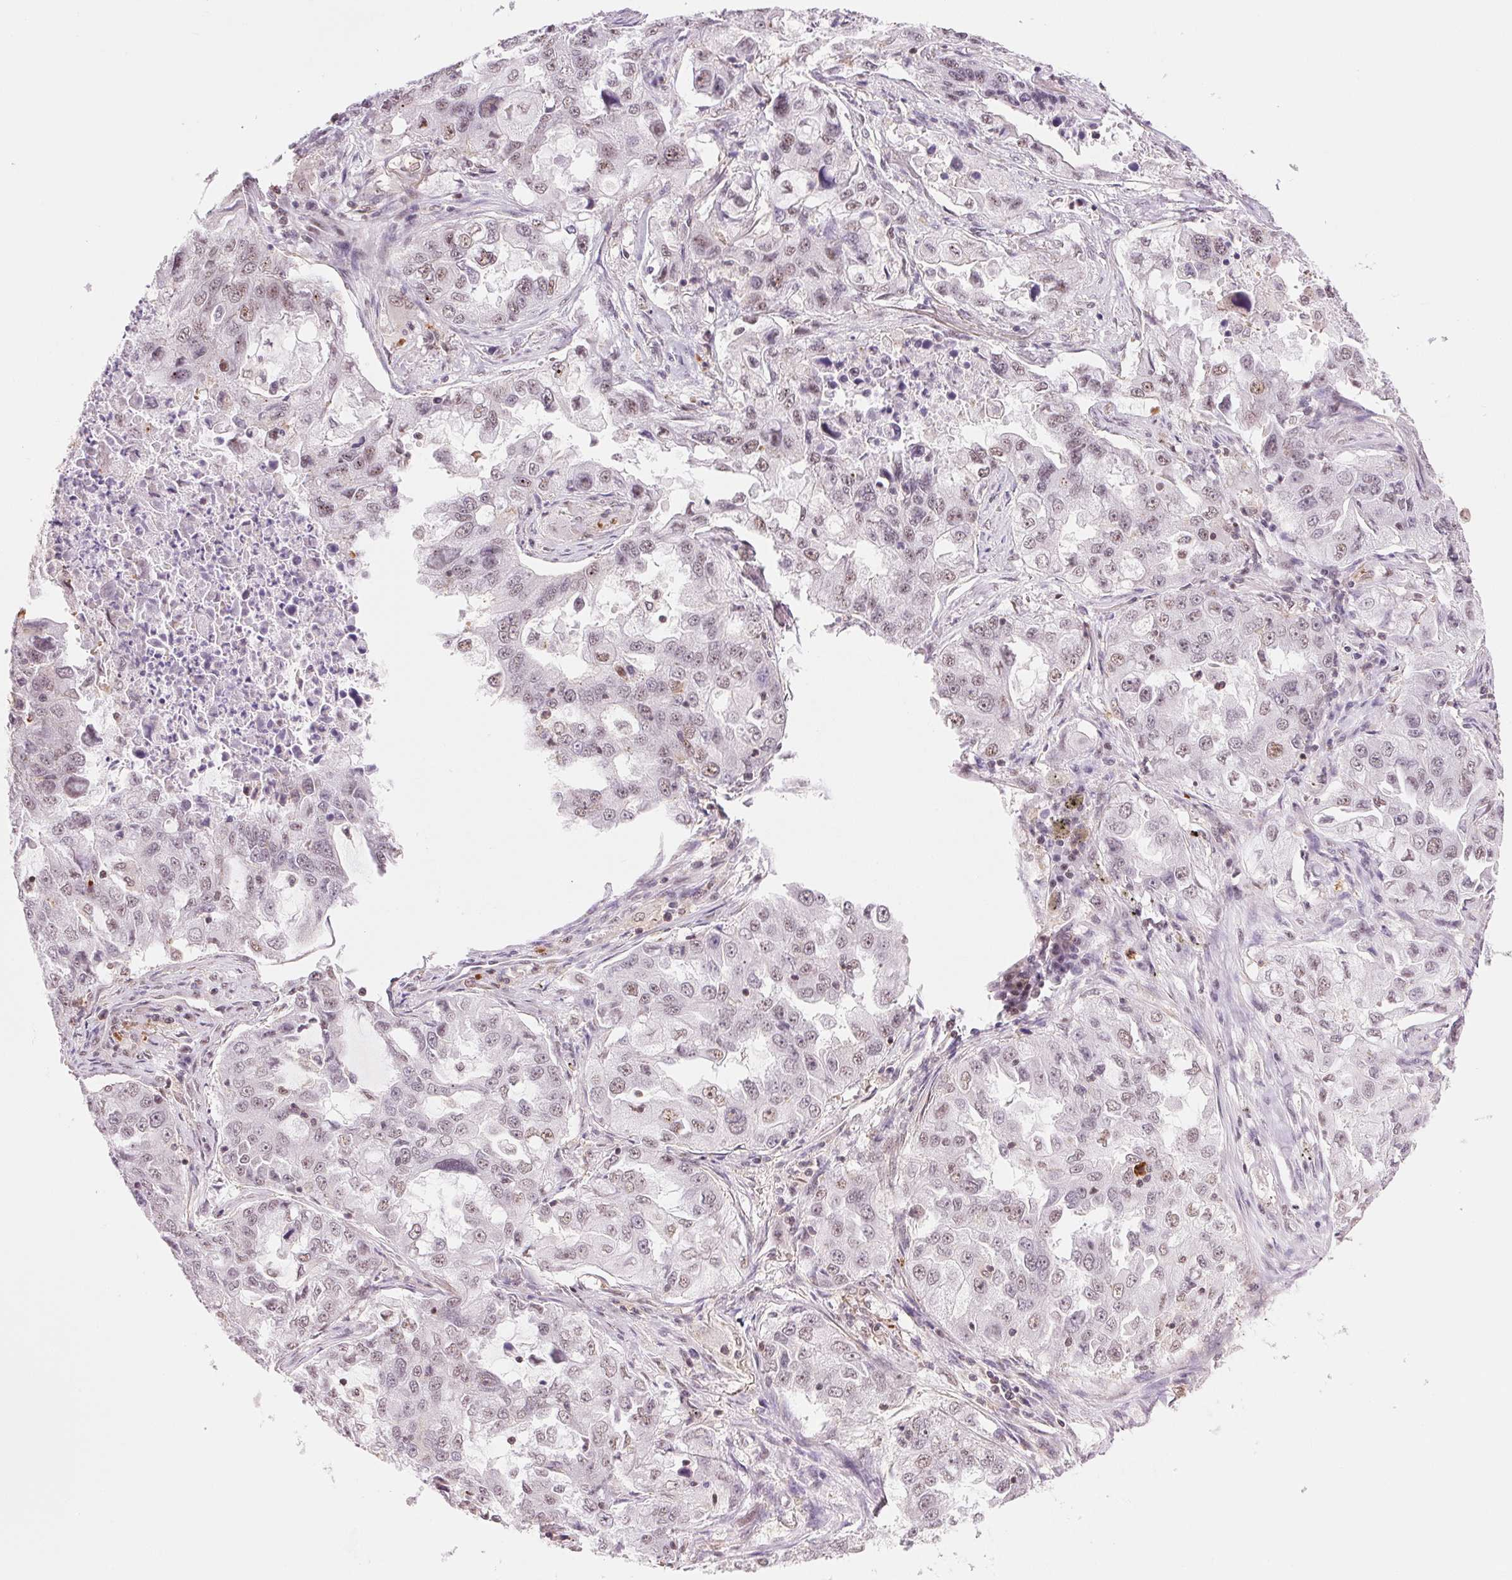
{"staining": {"intensity": "weak", "quantity": "<25%", "location": "nuclear"}, "tissue": "lung cancer", "cell_type": "Tumor cells", "image_type": "cancer", "snomed": [{"axis": "morphology", "description": "Adenocarcinoma, NOS"}, {"axis": "topography", "description": "Lung"}], "caption": "The histopathology image exhibits no significant staining in tumor cells of lung cancer (adenocarcinoma). (Stains: DAB (3,3'-diaminobenzidine) IHC with hematoxylin counter stain, Microscopy: brightfield microscopy at high magnification).", "gene": "HNRNPDL", "patient": {"sex": "female", "age": 61}}